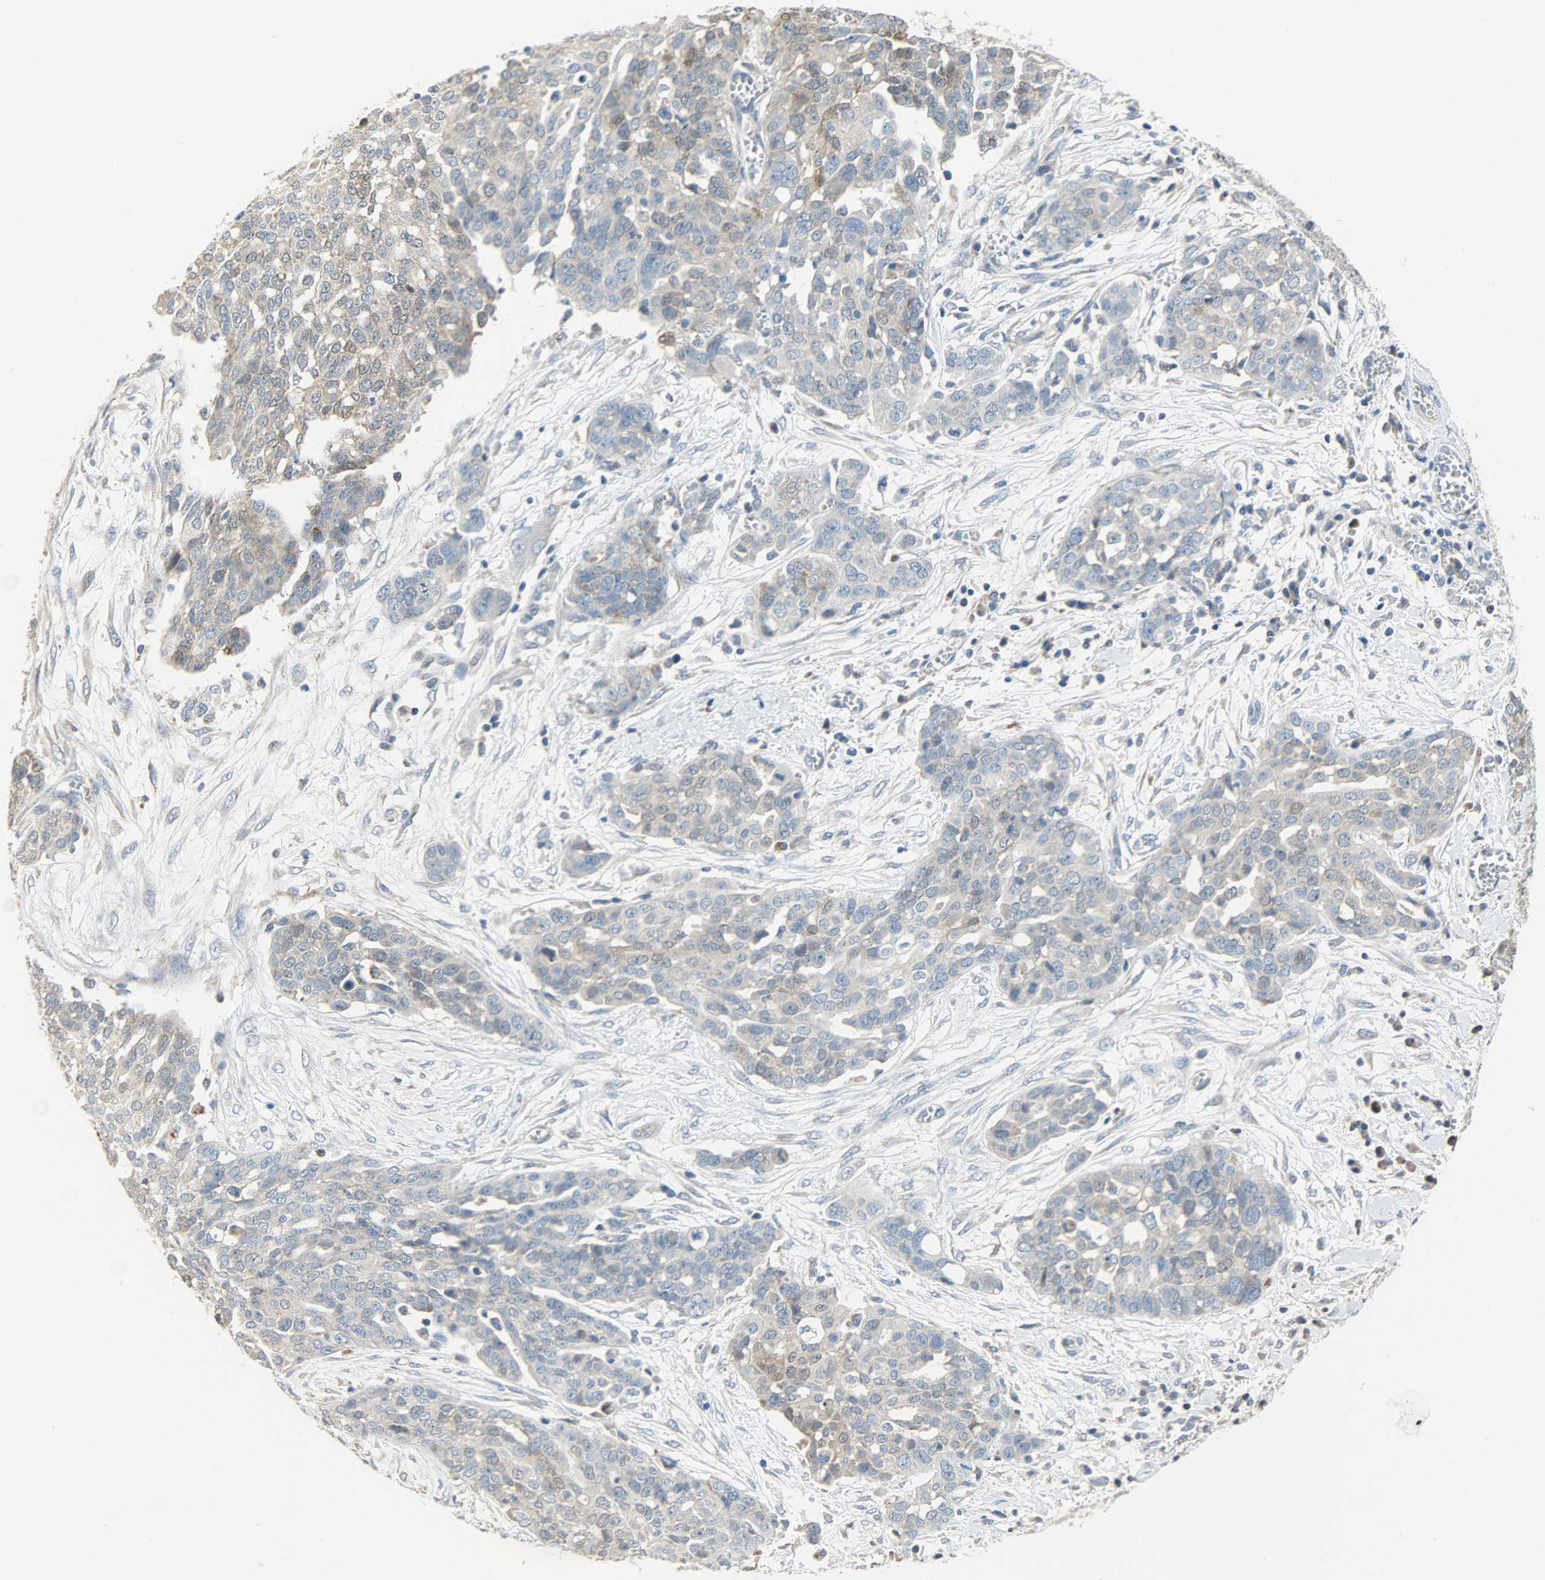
{"staining": {"intensity": "weak", "quantity": "25%-75%", "location": "cytoplasmic/membranous"}, "tissue": "ovarian cancer", "cell_type": "Tumor cells", "image_type": "cancer", "snomed": [{"axis": "morphology", "description": "Cystadenocarcinoma, serous, NOS"}, {"axis": "topography", "description": "Soft tissue"}, {"axis": "topography", "description": "Ovary"}], "caption": "A histopathology image of human serous cystadenocarcinoma (ovarian) stained for a protein demonstrates weak cytoplasmic/membranous brown staining in tumor cells. The protein is stained brown, and the nuclei are stained in blue (DAB (3,3'-diaminobenzidine) IHC with brightfield microscopy, high magnification).", "gene": "PPP1R1B", "patient": {"sex": "female", "age": 57}}